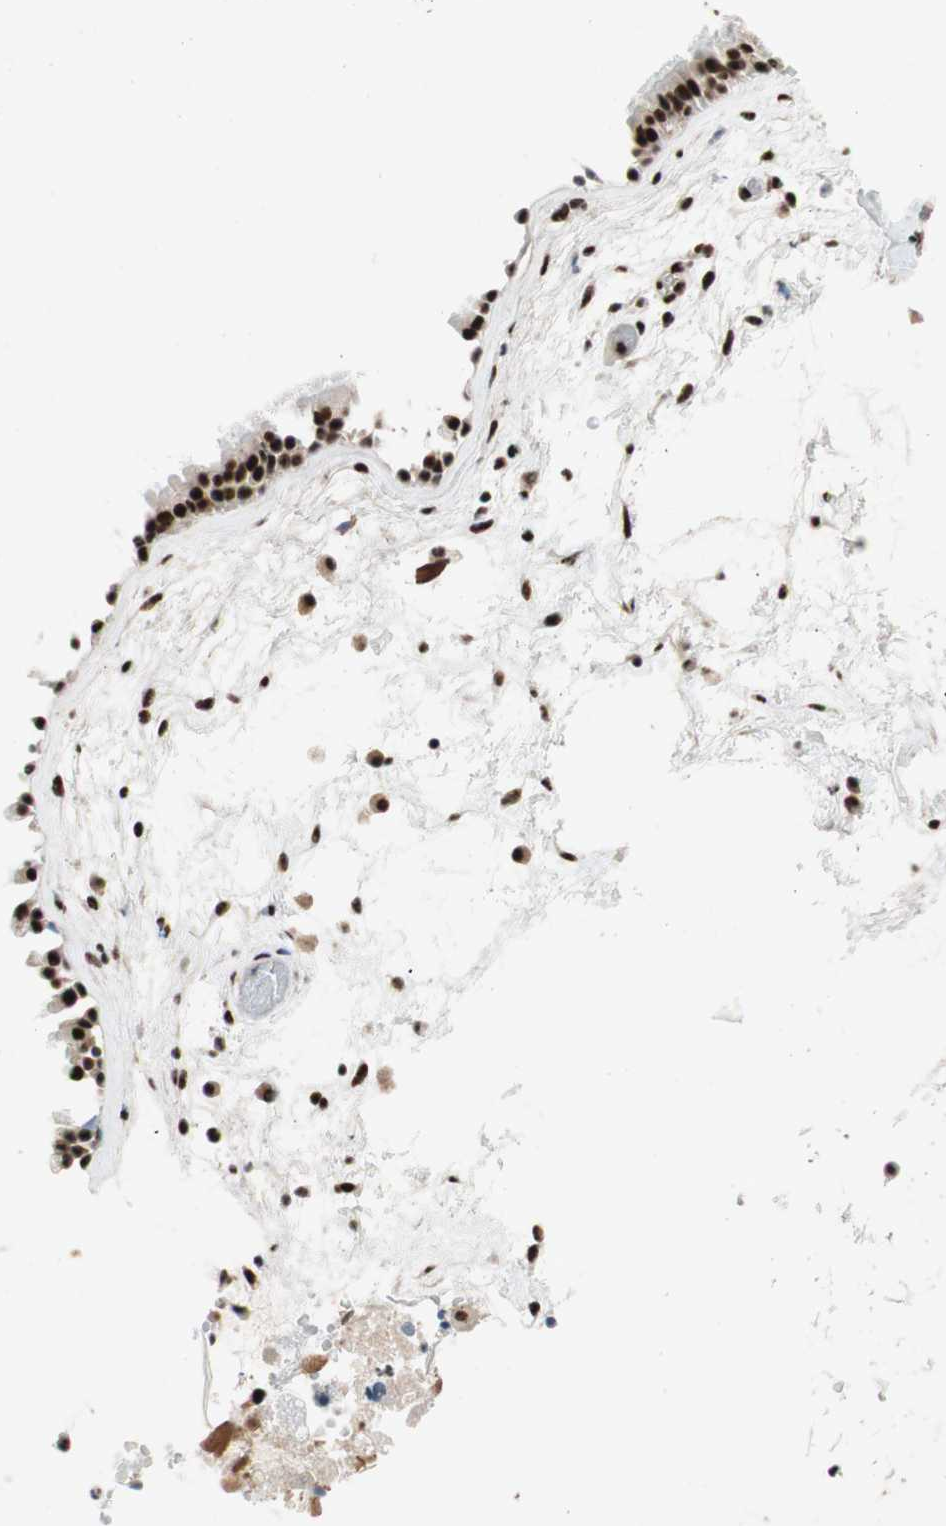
{"staining": {"intensity": "strong", "quantity": ">75%", "location": "nuclear"}, "tissue": "nasopharynx", "cell_type": "Respiratory epithelial cells", "image_type": "normal", "snomed": [{"axis": "morphology", "description": "Normal tissue, NOS"}, {"axis": "morphology", "description": "Inflammation, NOS"}, {"axis": "topography", "description": "Nasopharynx"}], "caption": "An image showing strong nuclear positivity in approximately >75% of respiratory epithelial cells in normal nasopharynx, as visualized by brown immunohistochemical staining.", "gene": "NCBP3", "patient": {"sex": "male", "age": 48}}